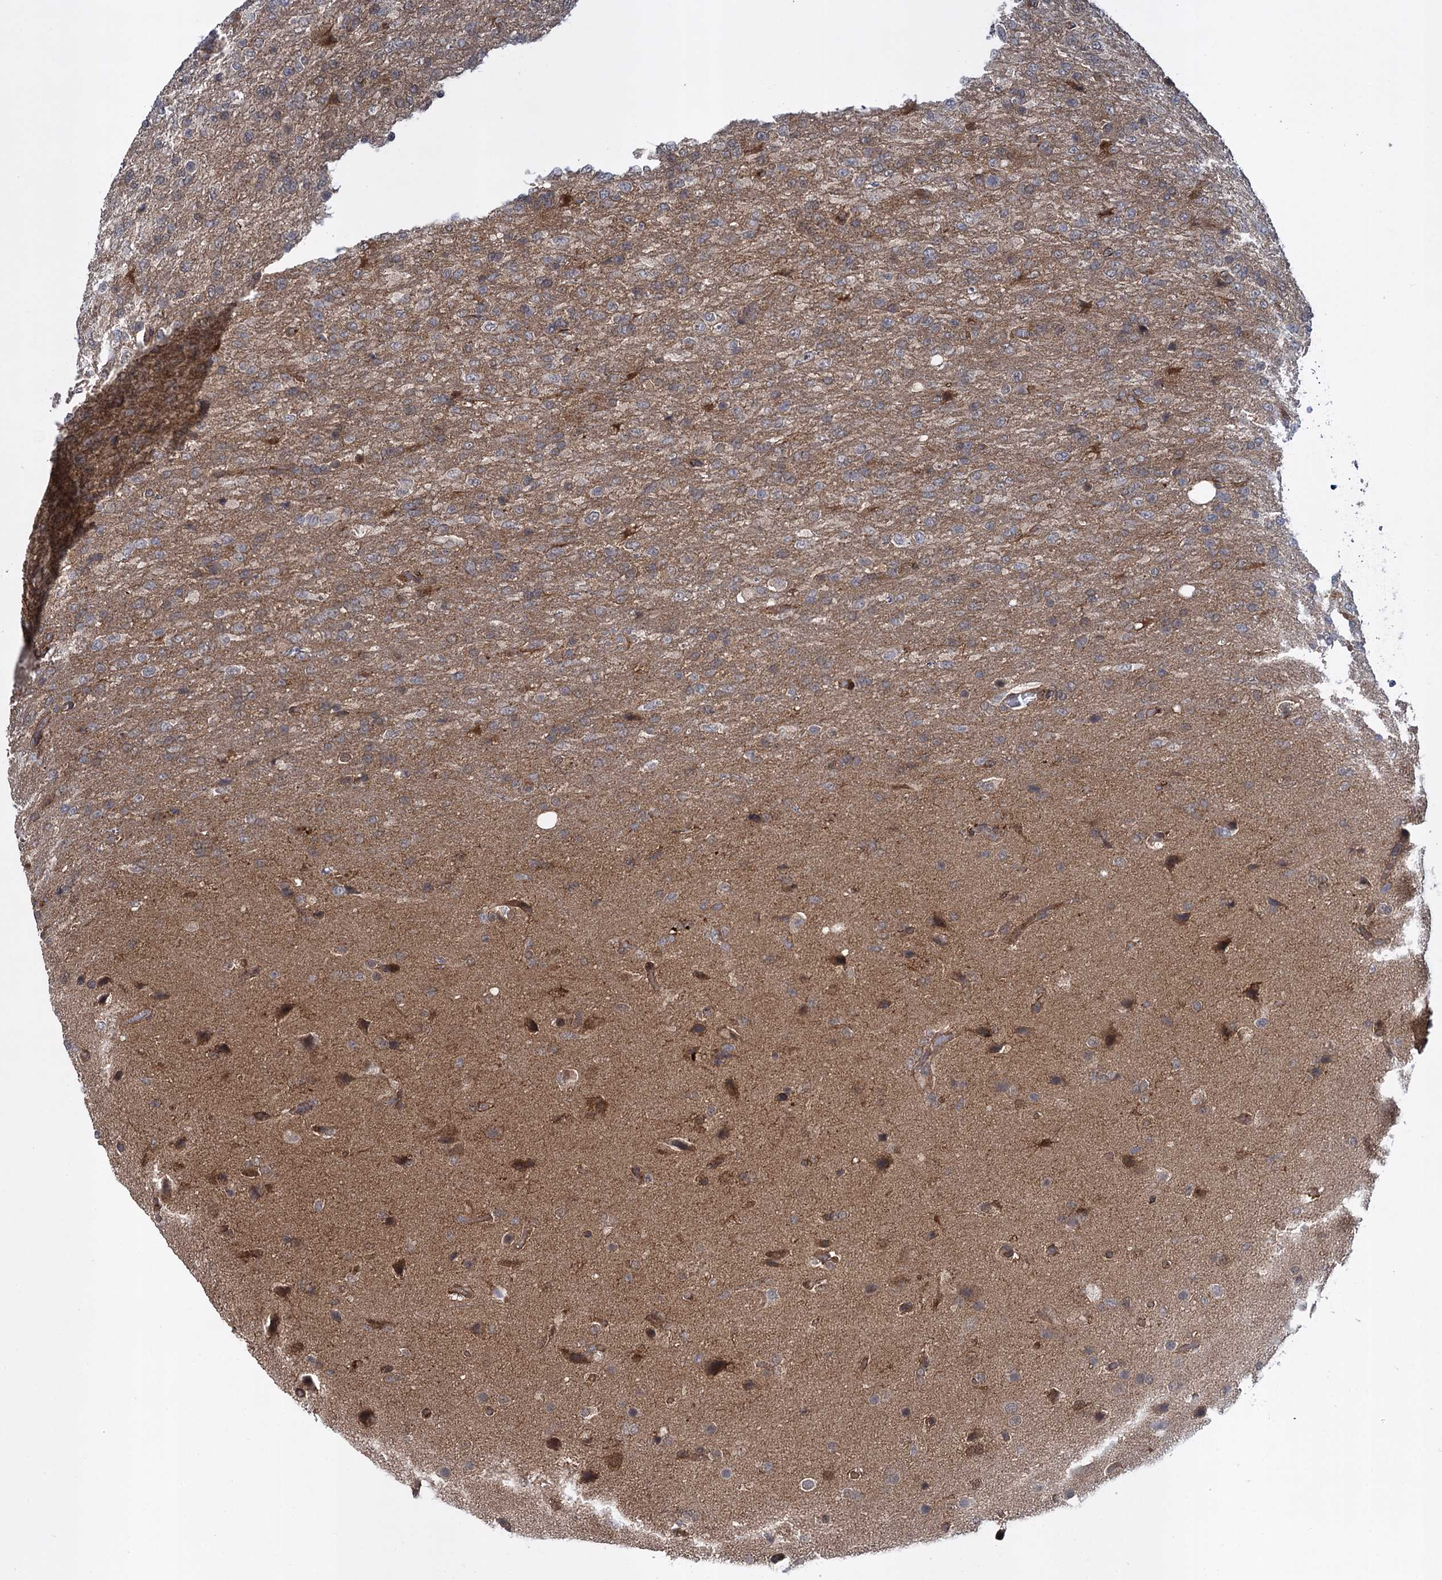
{"staining": {"intensity": "weak", "quantity": "<25%", "location": "cytoplasmic/membranous"}, "tissue": "glioma", "cell_type": "Tumor cells", "image_type": "cancer", "snomed": [{"axis": "morphology", "description": "Glioma, malignant, High grade"}, {"axis": "topography", "description": "Brain"}], "caption": "Immunohistochemical staining of high-grade glioma (malignant) demonstrates no significant staining in tumor cells.", "gene": "GLO1", "patient": {"sex": "female", "age": 74}}